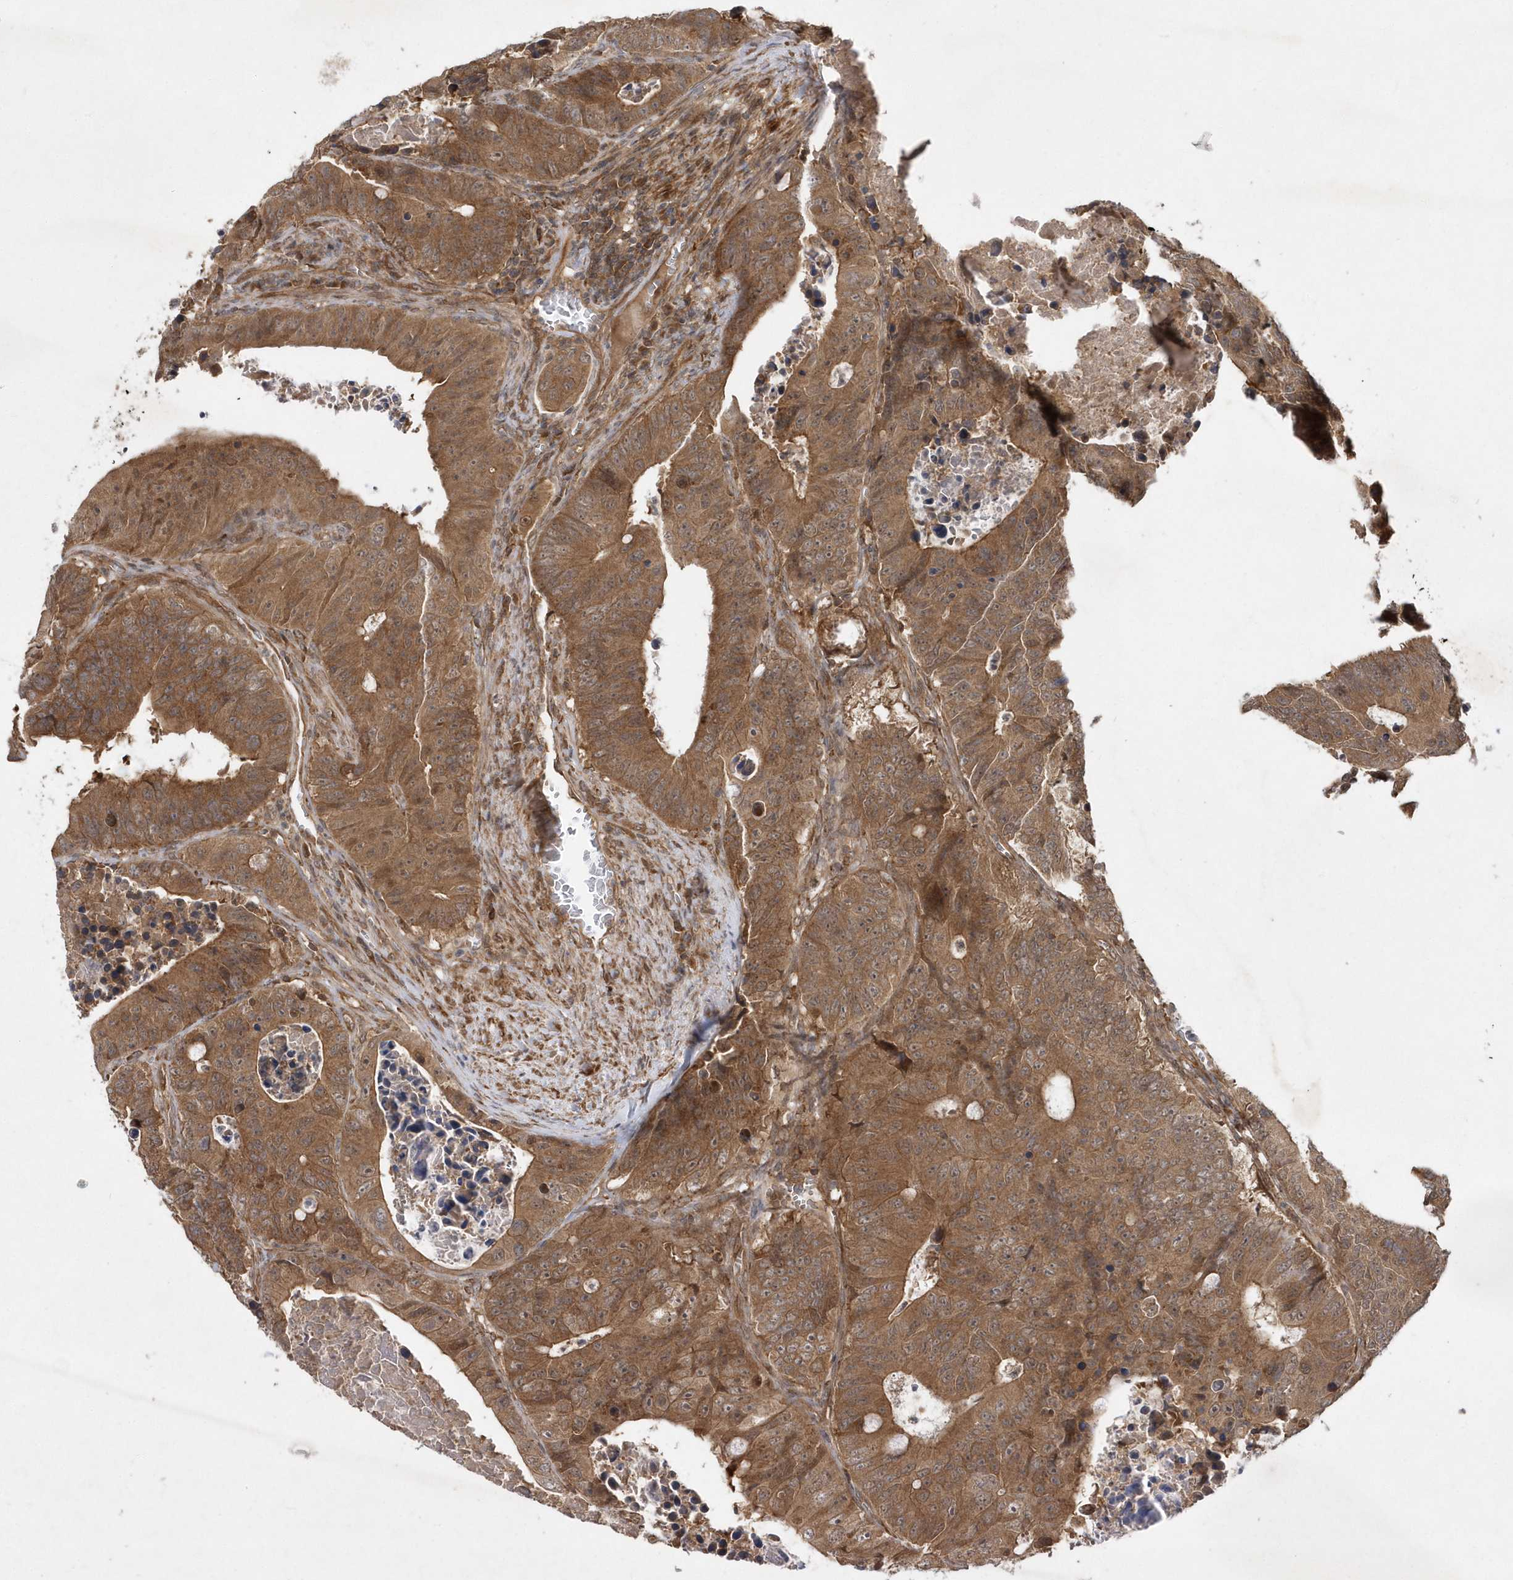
{"staining": {"intensity": "moderate", "quantity": ">75%", "location": "cytoplasmic/membranous,nuclear"}, "tissue": "colorectal cancer", "cell_type": "Tumor cells", "image_type": "cancer", "snomed": [{"axis": "morphology", "description": "Adenocarcinoma, NOS"}, {"axis": "topography", "description": "Colon"}], "caption": "Protein expression by IHC exhibits moderate cytoplasmic/membranous and nuclear expression in approximately >75% of tumor cells in colorectal adenocarcinoma. The protein is stained brown, and the nuclei are stained in blue (DAB IHC with brightfield microscopy, high magnification).", "gene": "GFM2", "patient": {"sex": "male", "age": 87}}